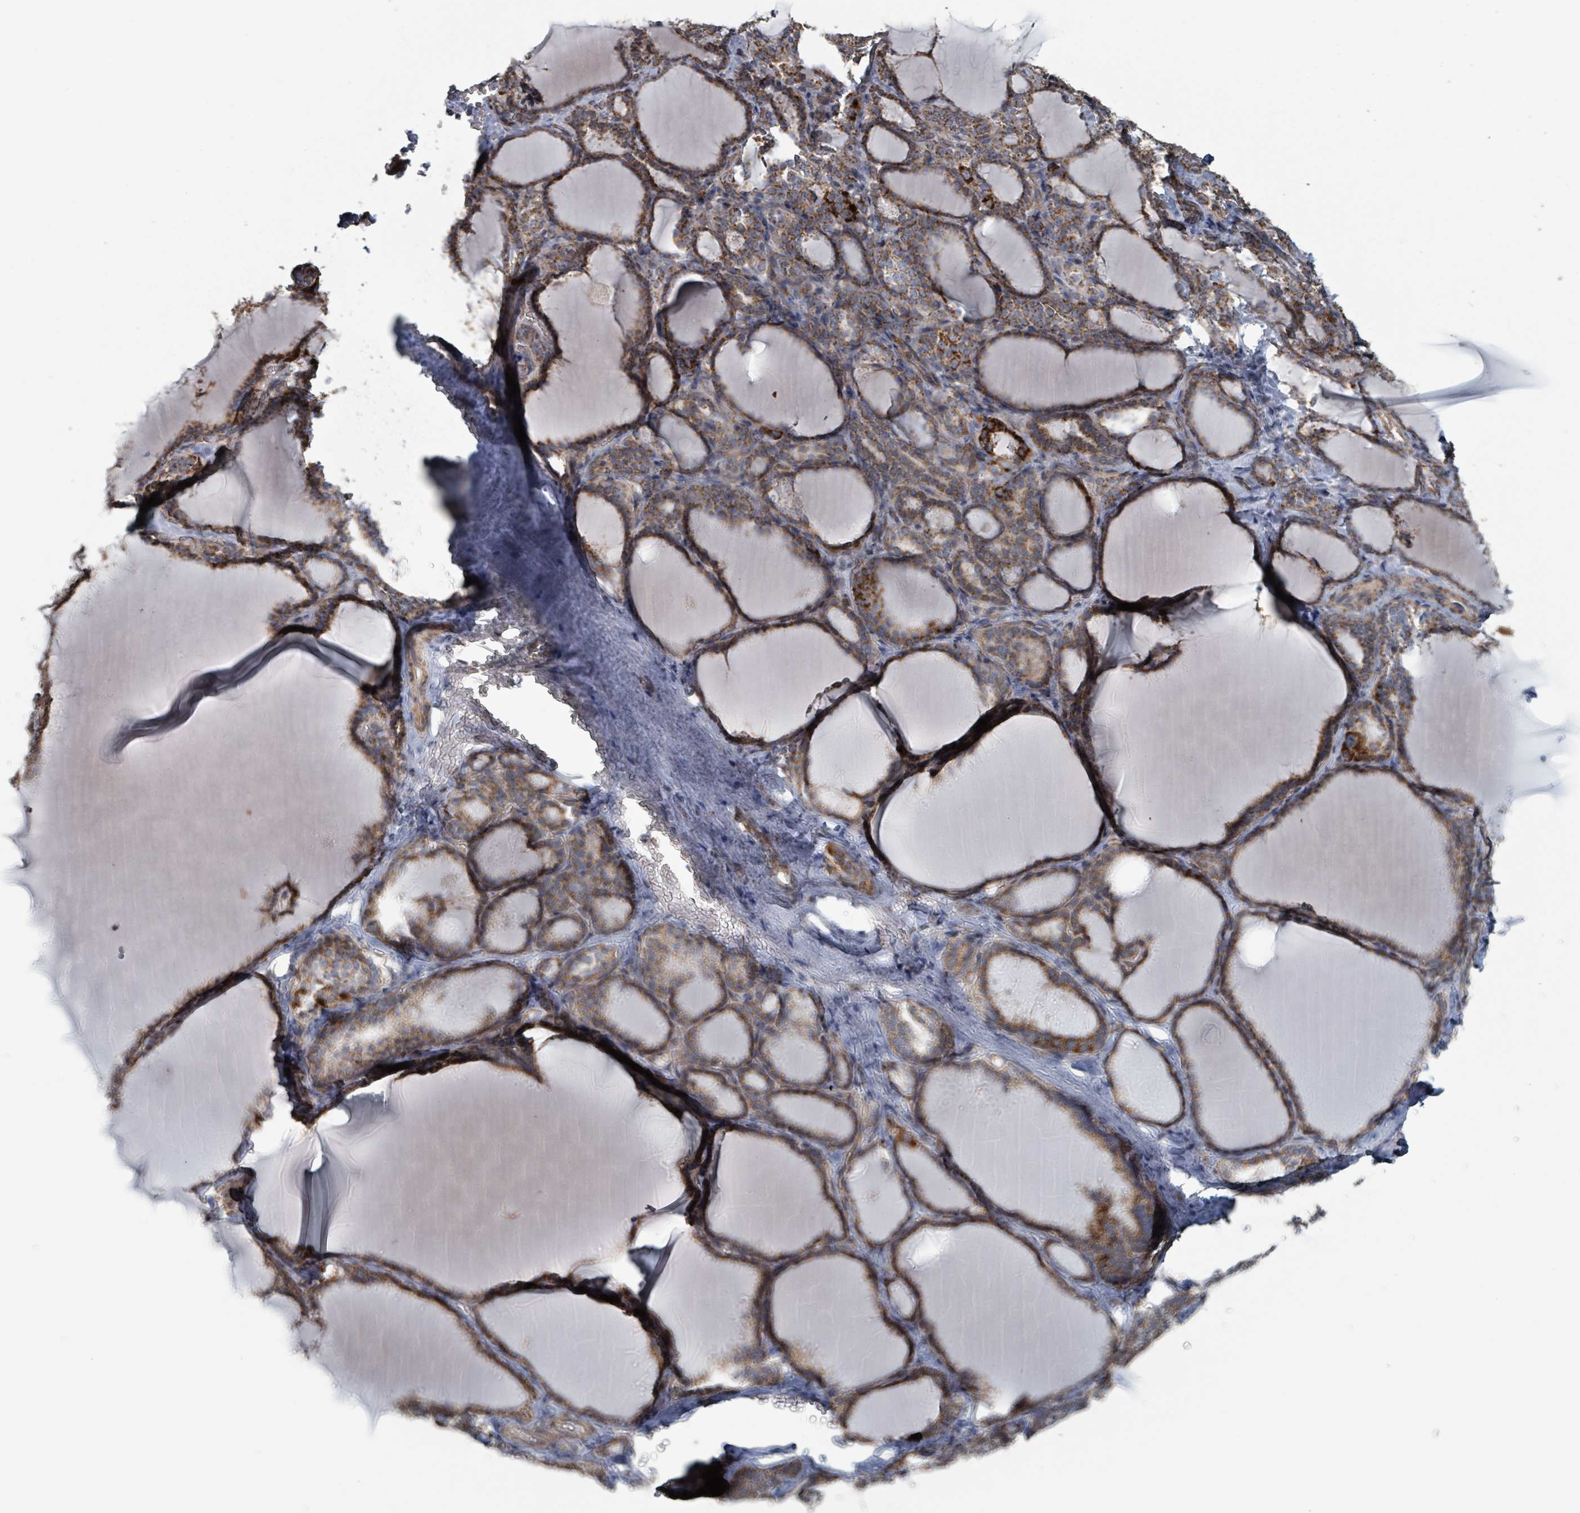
{"staining": {"intensity": "strong", "quantity": ">75%", "location": "cytoplasmic/membranous"}, "tissue": "thyroid gland", "cell_type": "Glandular cells", "image_type": "normal", "snomed": [{"axis": "morphology", "description": "Normal tissue, NOS"}, {"axis": "topography", "description": "Thyroid gland"}], "caption": "Immunohistochemical staining of unremarkable human thyroid gland exhibits >75% levels of strong cytoplasmic/membranous protein expression in approximately >75% of glandular cells.", "gene": "MRPL4", "patient": {"sex": "female", "age": 31}}